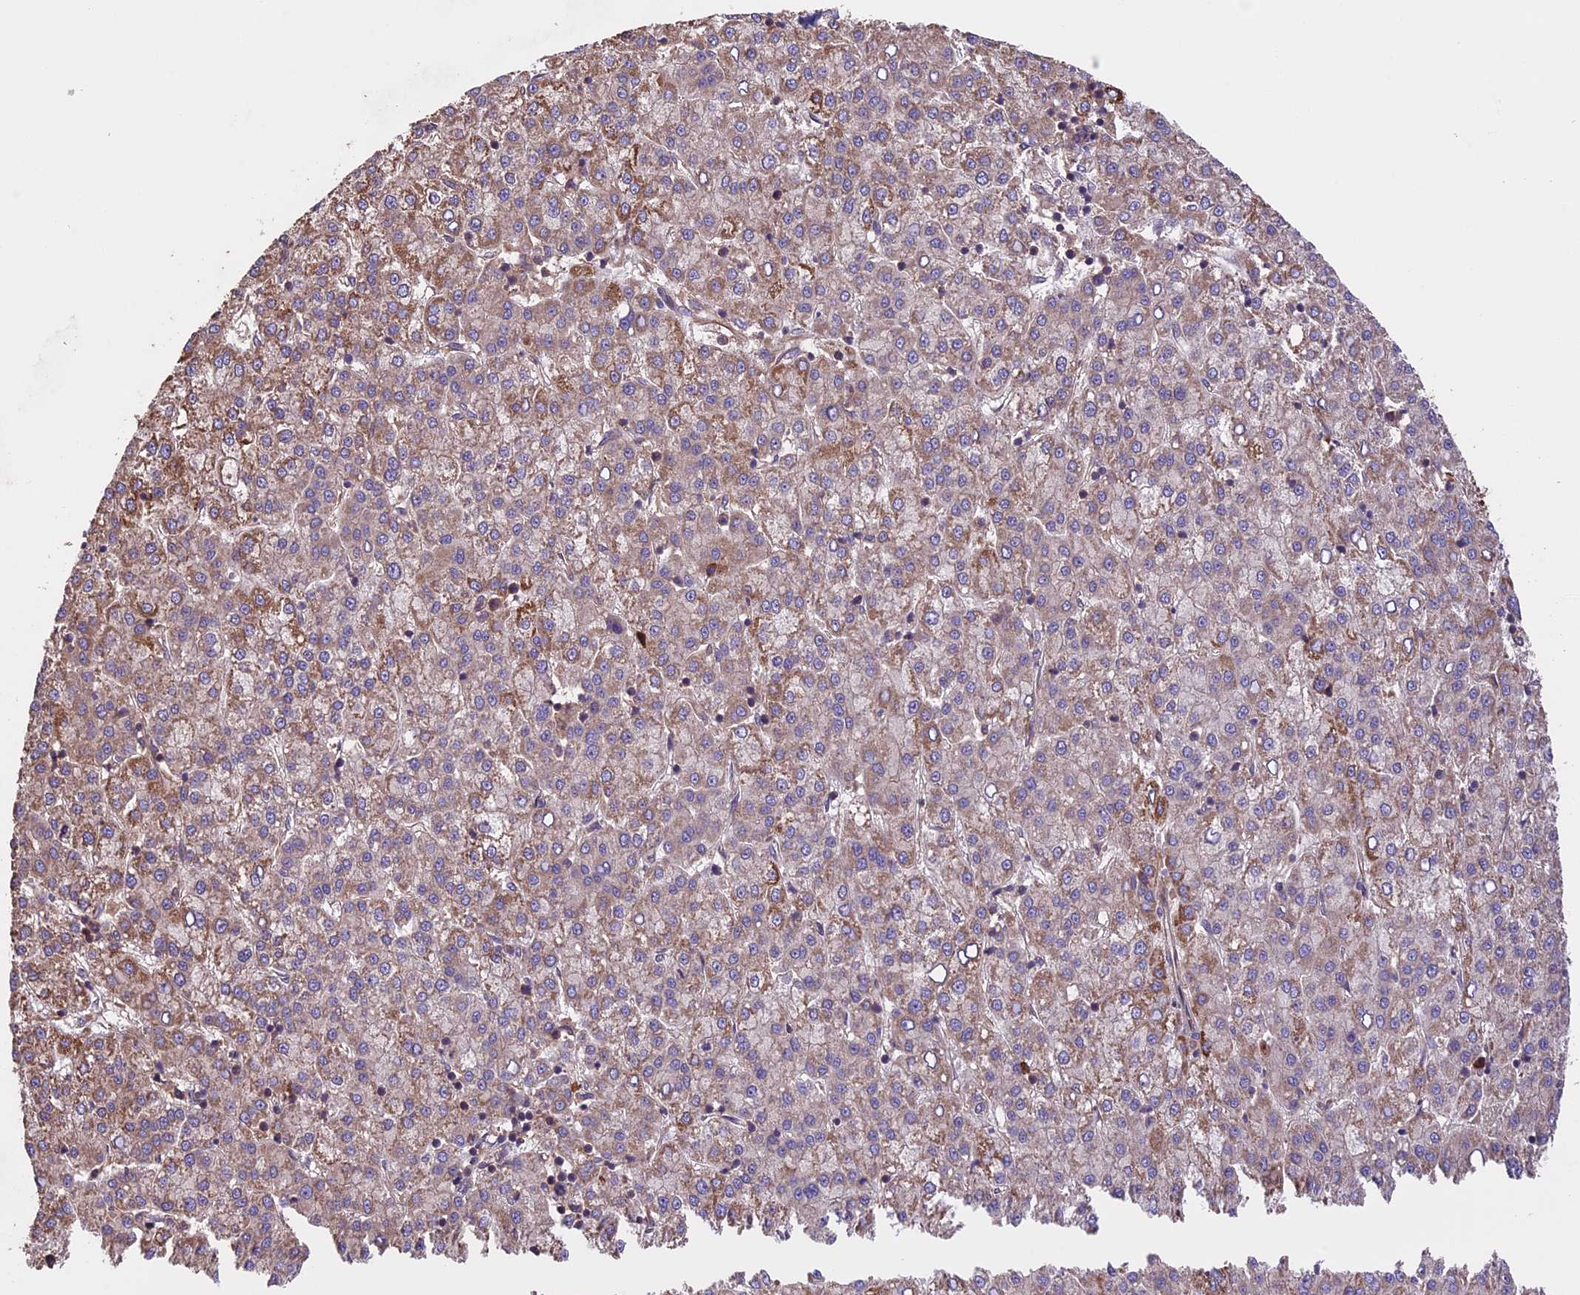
{"staining": {"intensity": "moderate", "quantity": "<25%", "location": "cytoplasmic/membranous"}, "tissue": "liver cancer", "cell_type": "Tumor cells", "image_type": "cancer", "snomed": [{"axis": "morphology", "description": "Carcinoma, Hepatocellular, NOS"}, {"axis": "topography", "description": "Liver"}], "caption": "Immunohistochemistry (IHC) (DAB (3,3'-diaminobenzidine)) staining of human liver cancer exhibits moderate cytoplasmic/membranous protein staining in about <25% of tumor cells.", "gene": "GAS8", "patient": {"sex": "female", "age": 58}}